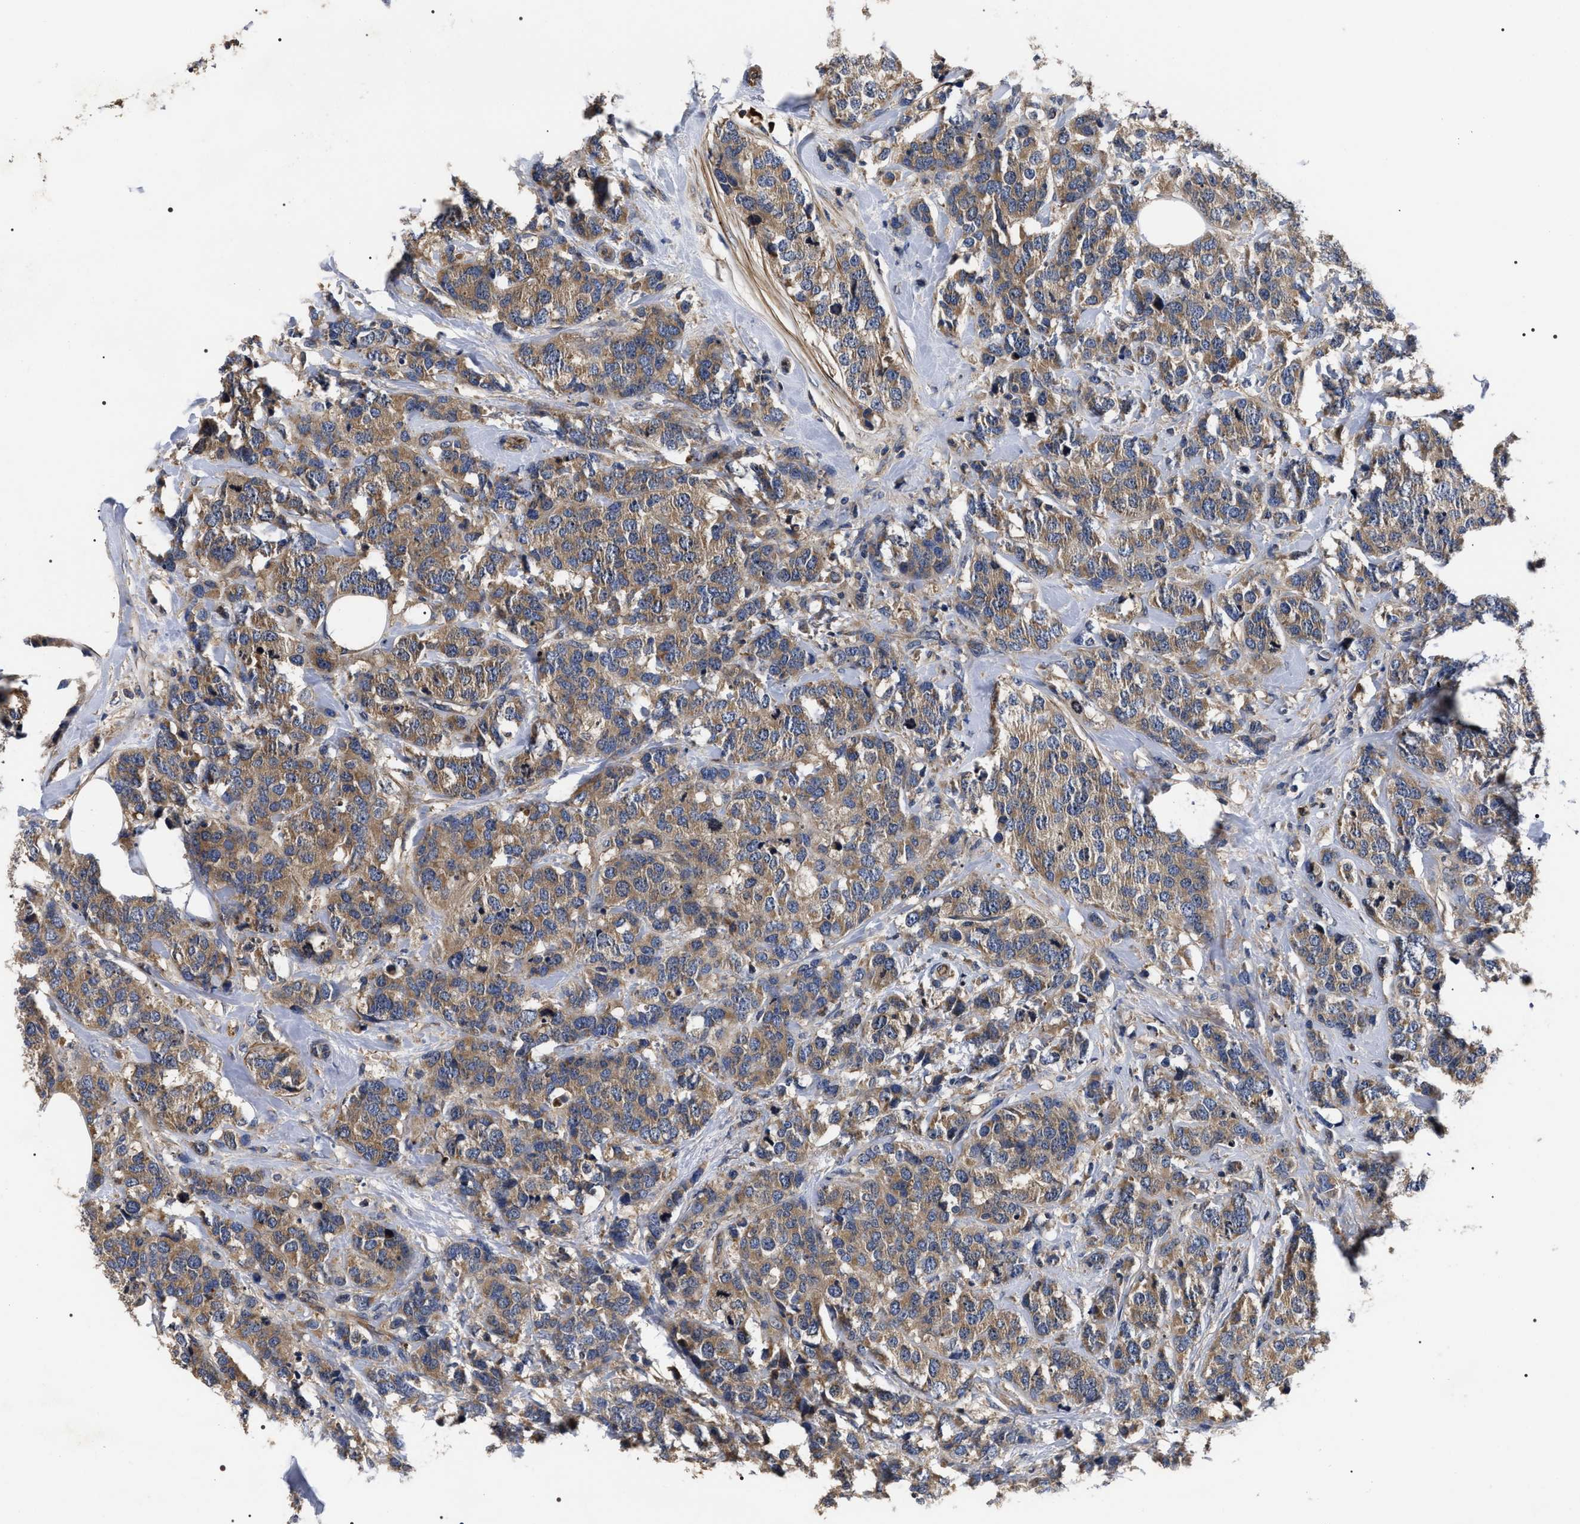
{"staining": {"intensity": "moderate", "quantity": ">75%", "location": "cytoplasmic/membranous"}, "tissue": "breast cancer", "cell_type": "Tumor cells", "image_type": "cancer", "snomed": [{"axis": "morphology", "description": "Lobular carcinoma"}, {"axis": "topography", "description": "Breast"}], "caption": "Immunohistochemical staining of breast cancer (lobular carcinoma) shows medium levels of moderate cytoplasmic/membranous positivity in approximately >75% of tumor cells.", "gene": "MIS18A", "patient": {"sex": "female", "age": 59}}